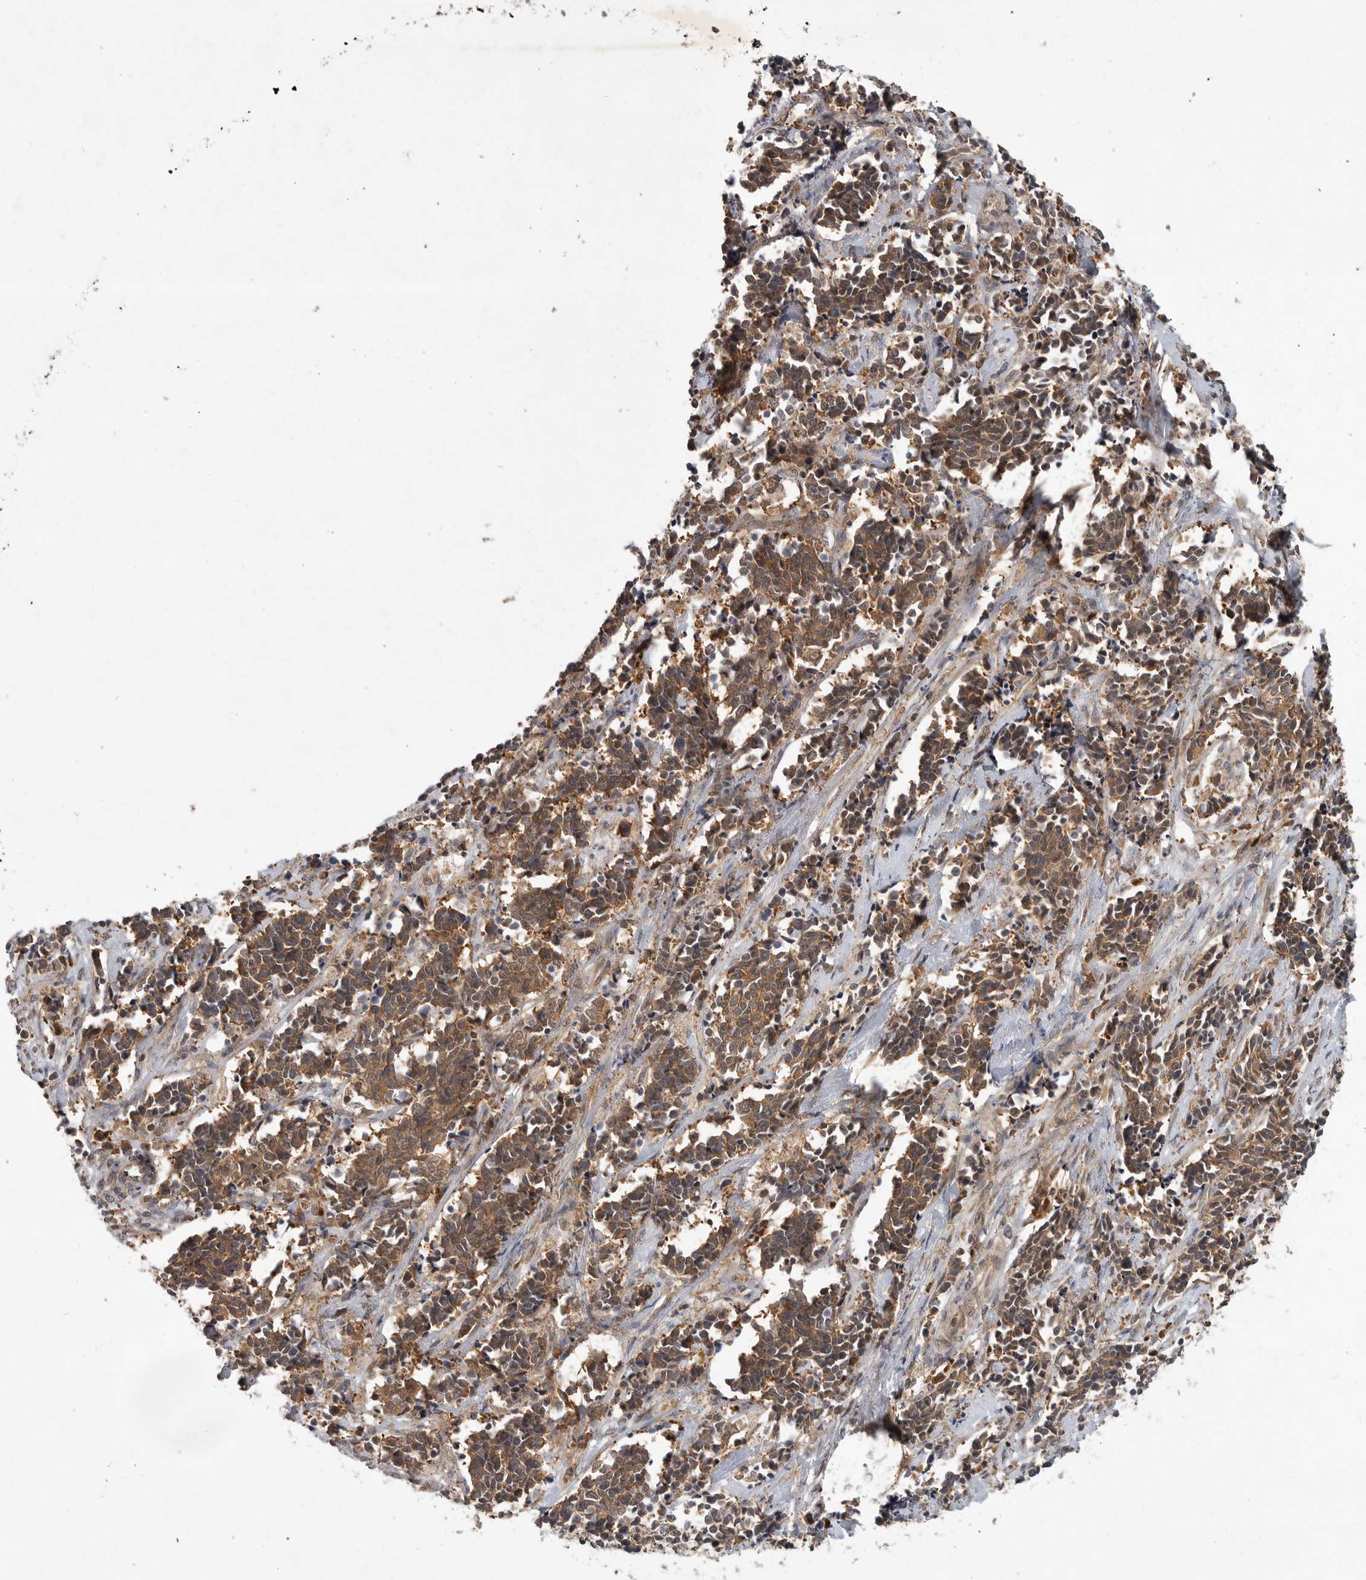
{"staining": {"intensity": "moderate", "quantity": ">75%", "location": "cytoplasmic/membranous"}, "tissue": "cervical cancer", "cell_type": "Tumor cells", "image_type": "cancer", "snomed": [{"axis": "morphology", "description": "Normal tissue, NOS"}, {"axis": "morphology", "description": "Squamous cell carcinoma, NOS"}, {"axis": "topography", "description": "Cervix"}], "caption": "DAB immunohistochemical staining of cervical cancer (squamous cell carcinoma) shows moderate cytoplasmic/membranous protein expression in approximately >75% of tumor cells. (Brightfield microscopy of DAB IHC at high magnification).", "gene": "OSBPL9", "patient": {"sex": "female", "age": 35}}